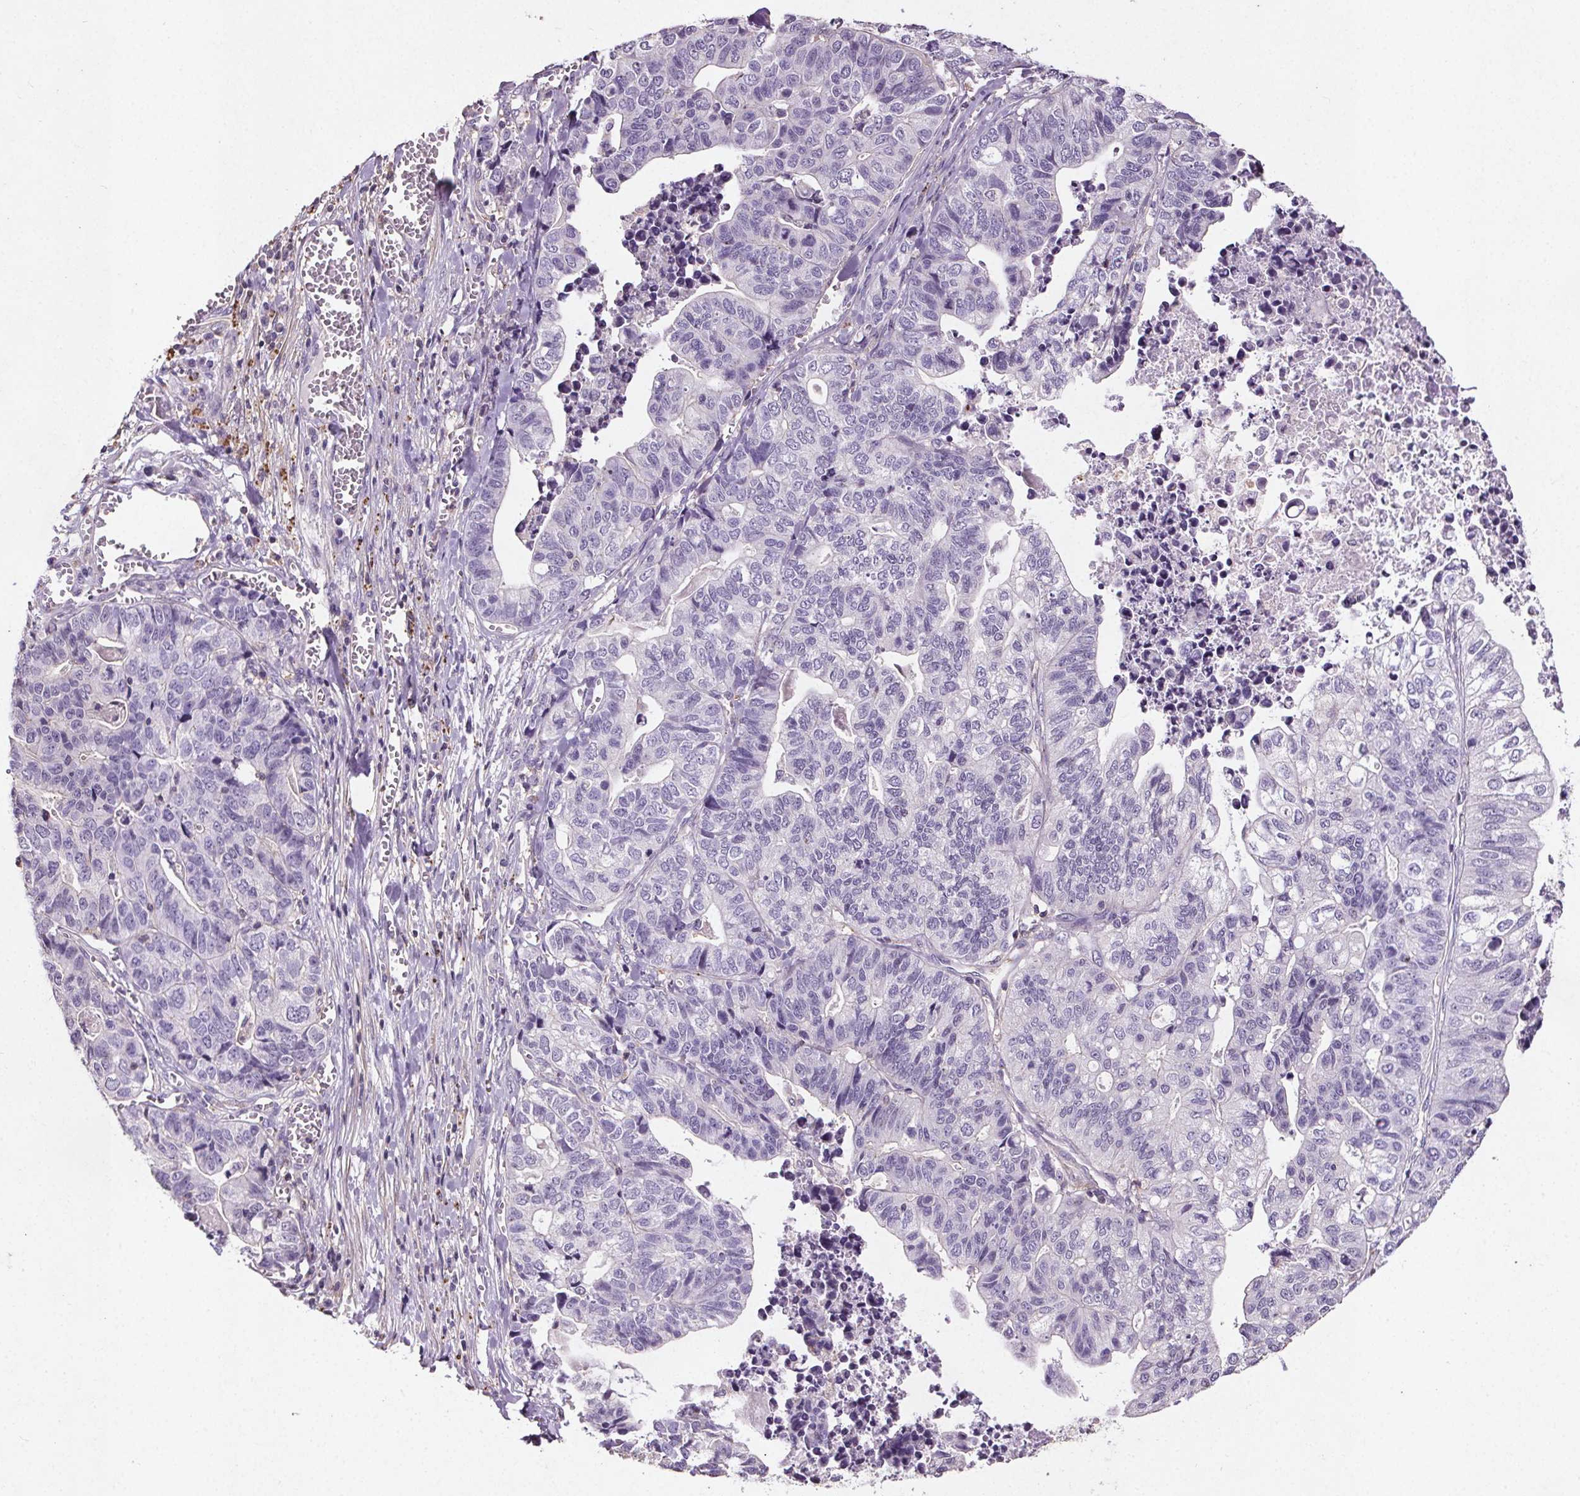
{"staining": {"intensity": "negative", "quantity": "none", "location": "none"}, "tissue": "stomach cancer", "cell_type": "Tumor cells", "image_type": "cancer", "snomed": [{"axis": "morphology", "description": "Adenocarcinoma, NOS"}, {"axis": "topography", "description": "Stomach, upper"}], "caption": "IHC image of stomach adenocarcinoma stained for a protein (brown), which demonstrates no positivity in tumor cells.", "gene": "C19orf84", "patient": {"sex": "female", "age": 67}}